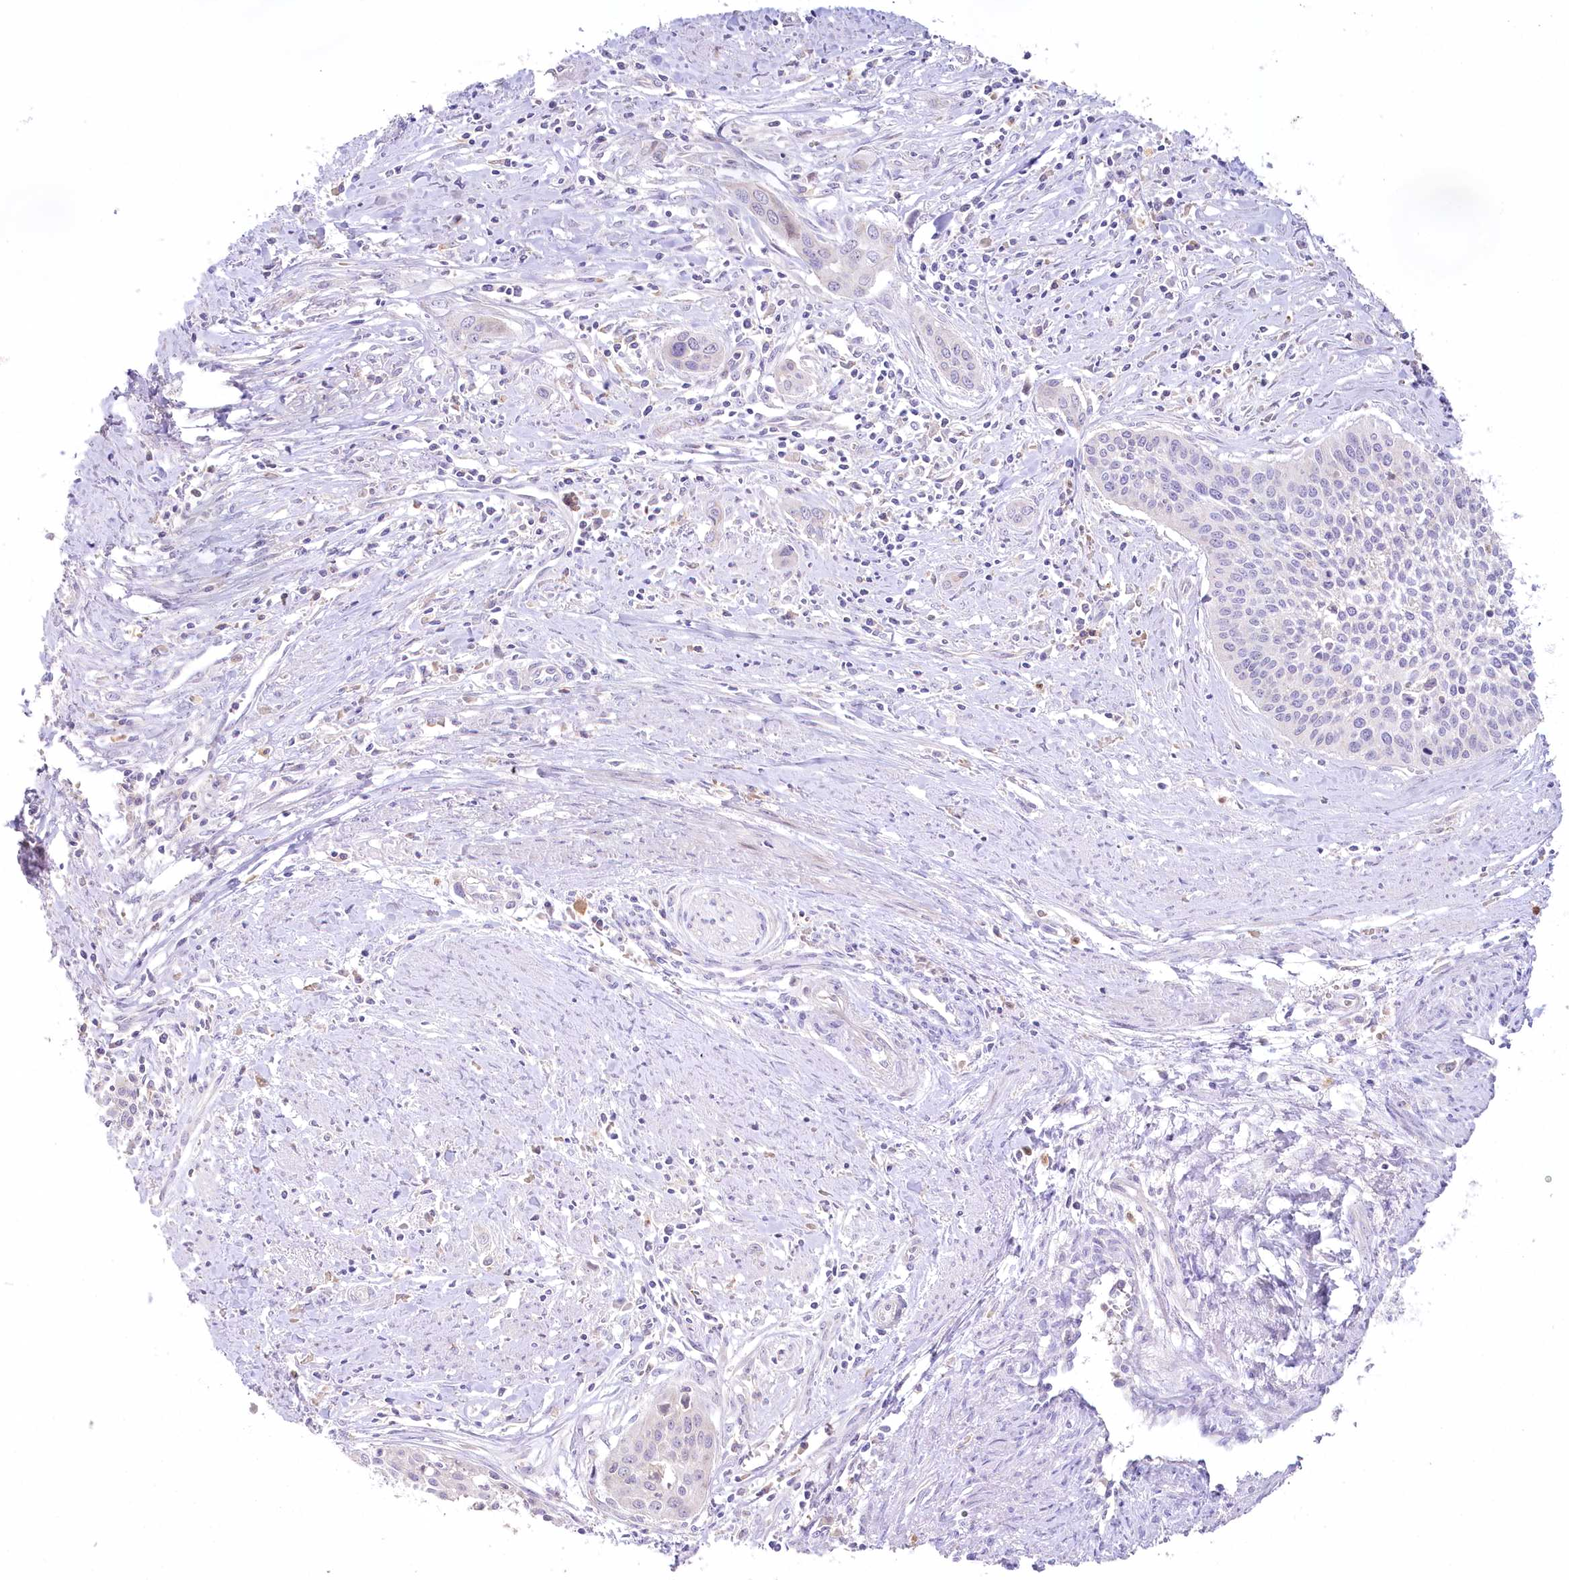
{"staining": {"intensity": "negative", "quantity": "none", "location": "none"}, "tissue": "cervical cancer", "cell_type": "Tumor cells", "image_type": "cancer", "snomed": [{"axis": "morphology", "description": "Squamous cell carcinoma, NOS"}, {"axis": "topography", "description": "Cervix"}], "caption": "An immunohistochemistry photomicrograph of cervical cancer is shown. There is no staining in tumor cells of cervical cancer.", "gene": "SLC6A11", "patient": {"sex": "female", "age": 34}}